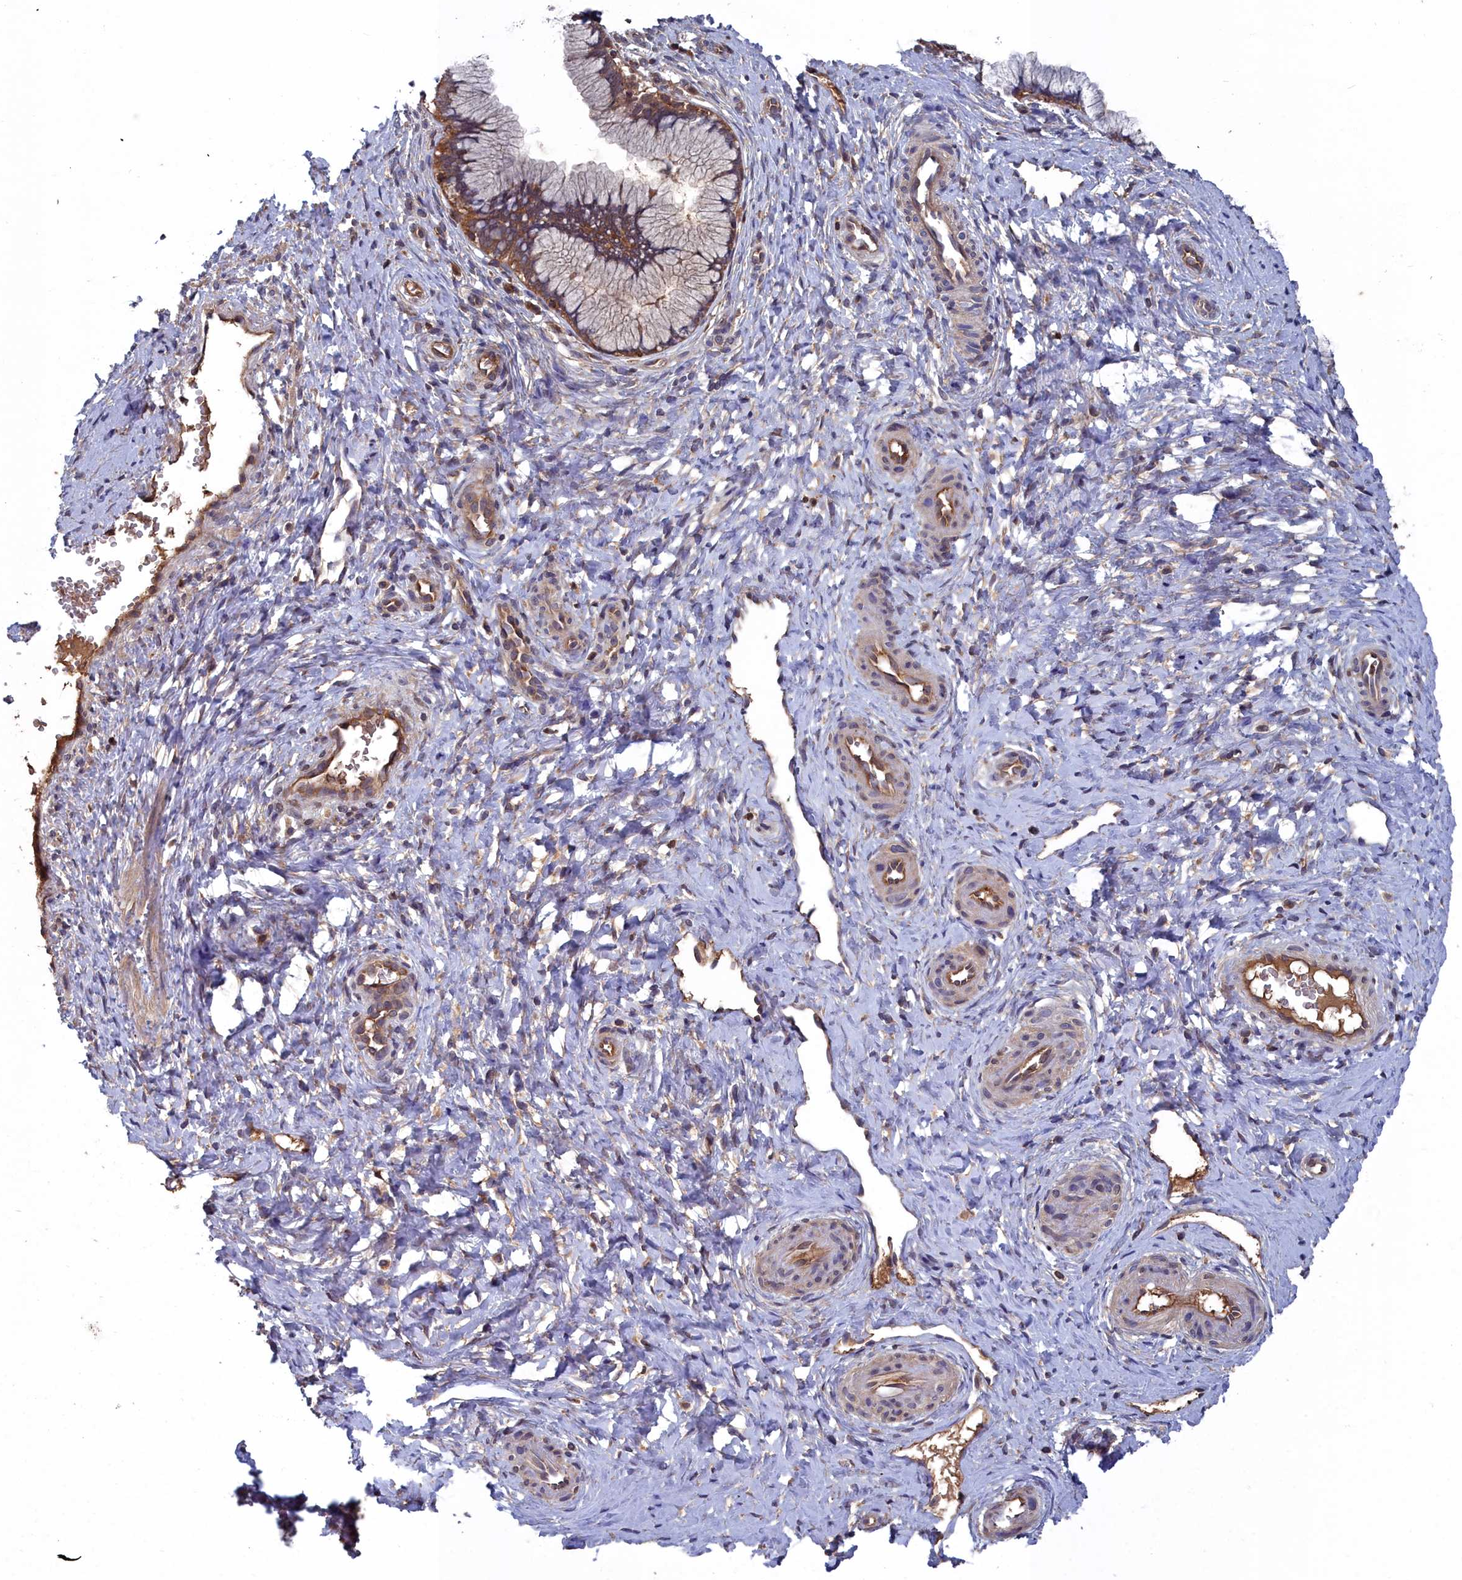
{"staining": {"intensity": "moderate", "quantity": ">75%", "location": "cytoplasmic/membranous"}, "tissue": "cervix", "cell_type": "Glandular cells", "image_type": "normal", "snomed": [{"axis": "morphology", "description": "Normal tissue, NOS"}, {"axis": "topography", "description": "Cervix"}], "caption": "Protein expression analysis of unremarkable human cervix reveals moderate cytoplasmic/membranous positivity in approximately >75% of glandular cells.", "gene": "GFRA2", "patient": {"sex": "female", "age": 36}}